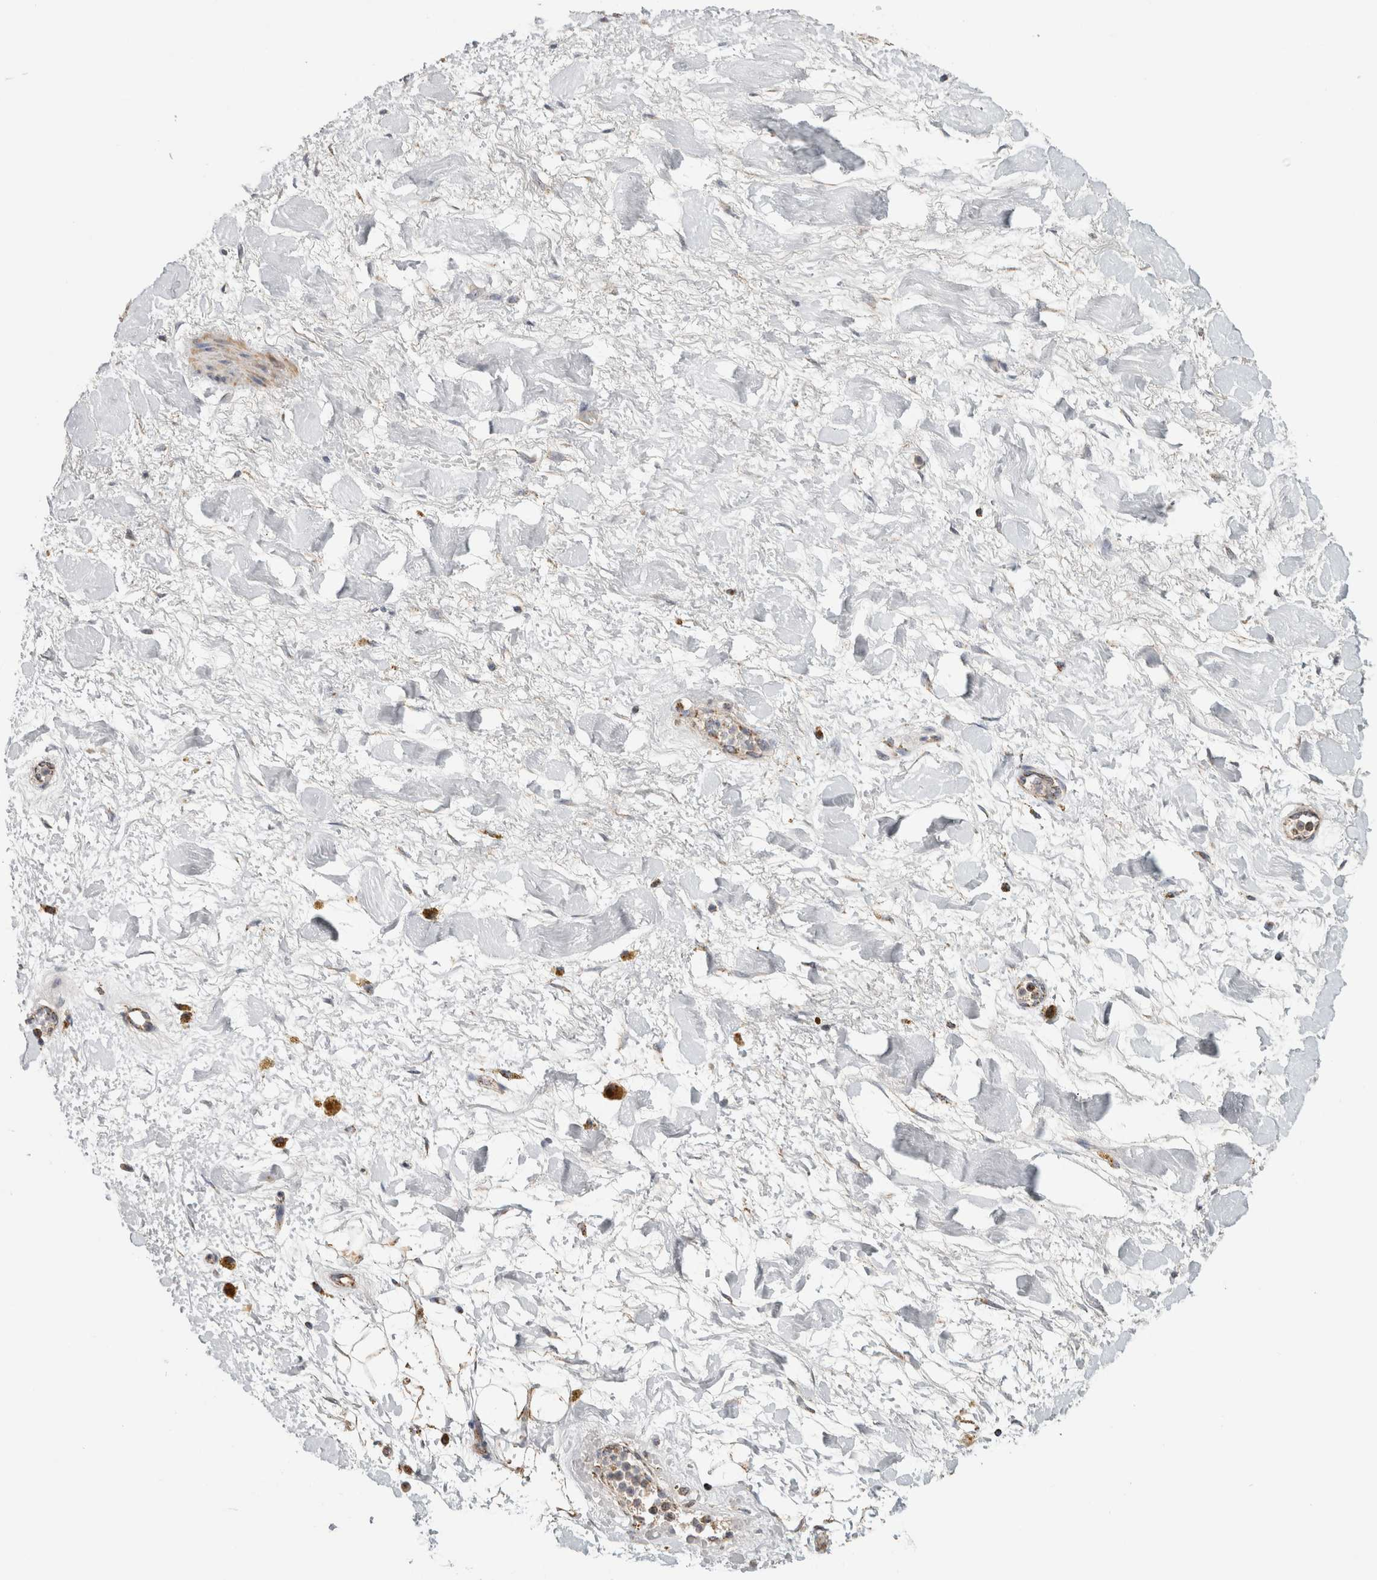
{"staining": {"intensity": "moderate", "quantity": "25%-75%", "location": "cytoplasmic/membranous"}, "tissue": "adipose tissue", "cell_type": "Adipocytes", "image_type": "normal", "snomed": [{"axis": "morphology", "description": "Normal tissue, NOS"}, {"axis": "topography", "description": "Kidney"}, {"axis": "topography", "description": "Peripheral nerve tissue"}], "caption": "Adipose tissue was stained to show a protein in brown. There is medium levels of moderate cytoplasmic/membranous positivity in about 25%-75% of adipocytes. (DAB IHC with brightfield microscopy, high magnification).", "gene": "ST8SIA1", "patient": {"sex": "male", "age": 7}}